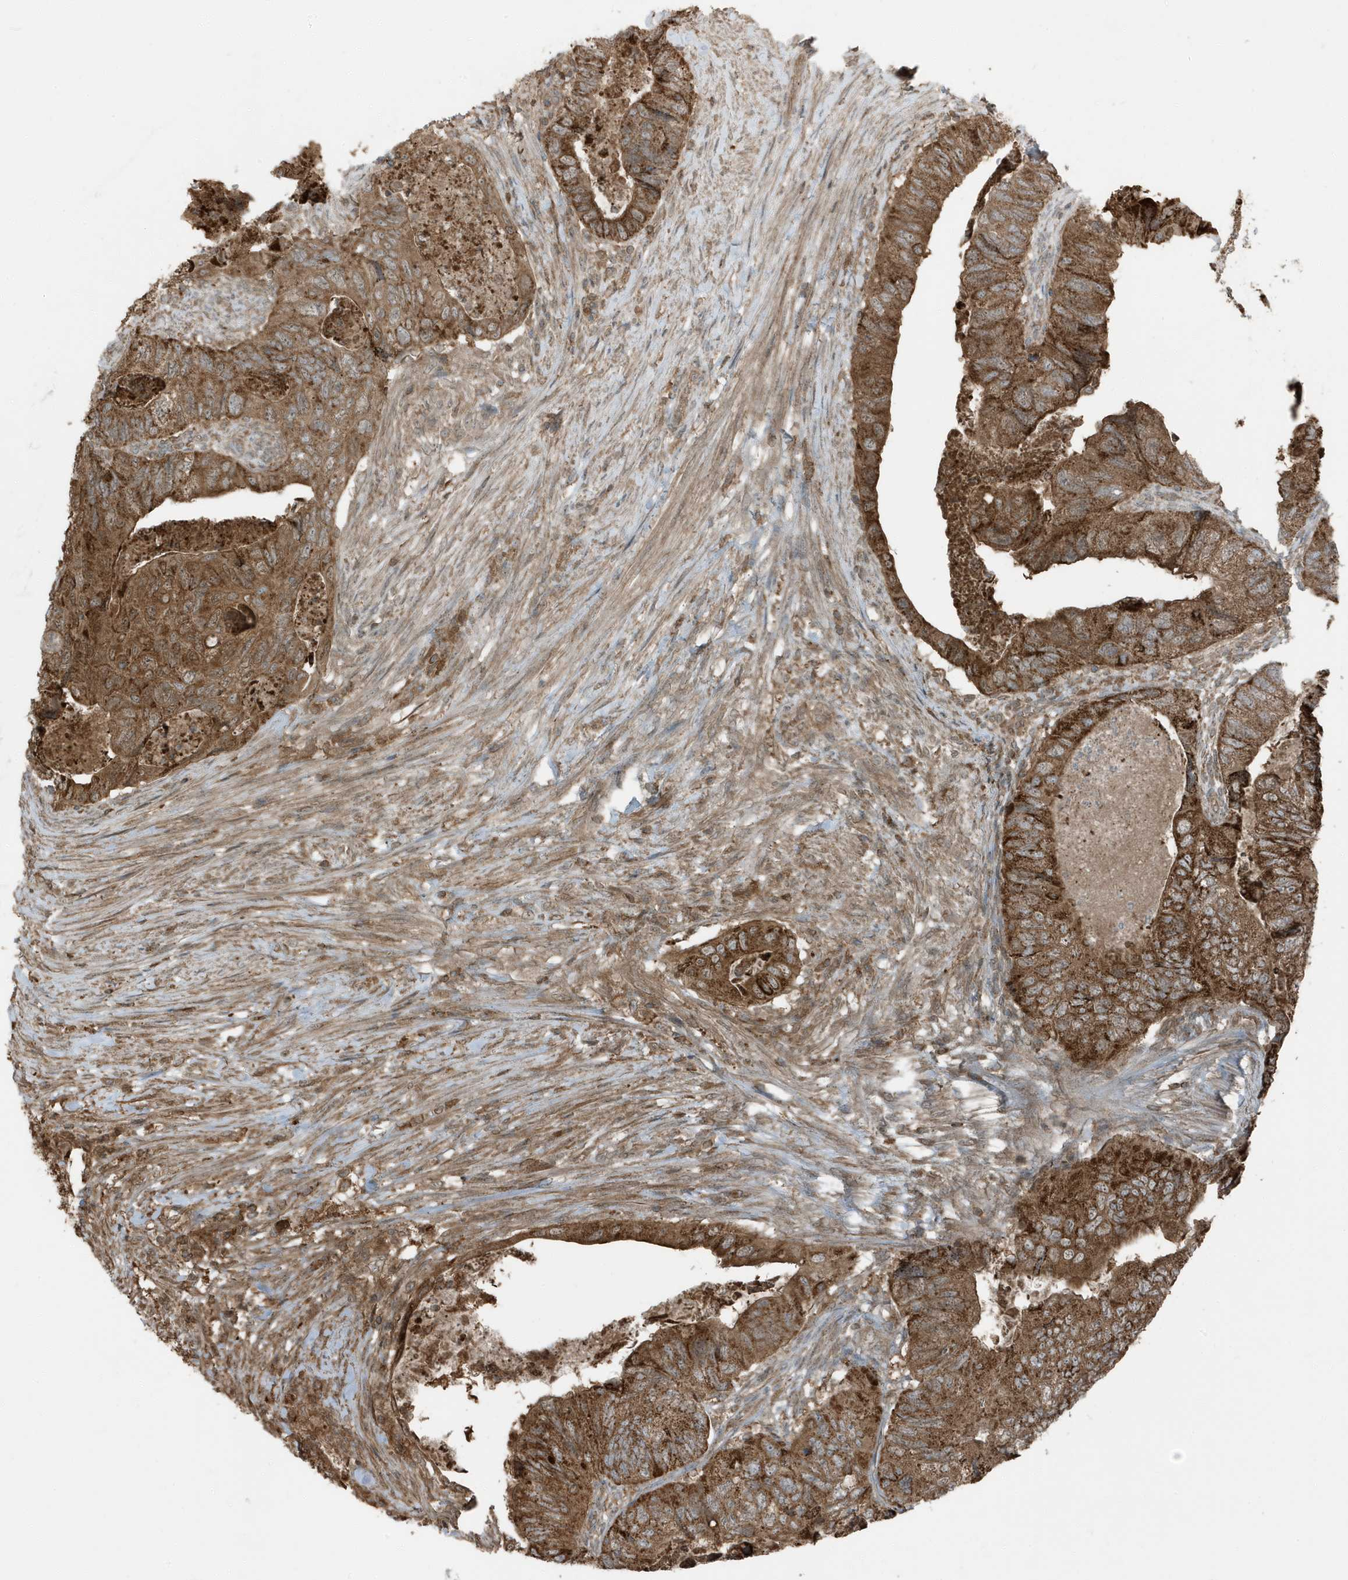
{"staining": {"intensity": "moderate", "quantity": ">75%", "location": "cytoplasmic/membranous"}, "tissue": "colorectal cancer", "cell_type": "Tumor cells", "image_type": "cancer", "snomed": [{"axis": "morphology", "description": "Adenocarcinoma, NOS"}, {"axis": "topography", "description": "Rectum"}], "caption": "Moderate cytoplasmic/membranous expression is identified in about >75% of tumor cells in colorectal cancer (adenocarcinoma).", "gene": "AZI2", "patient": {"sex": "male", "age": 63}}